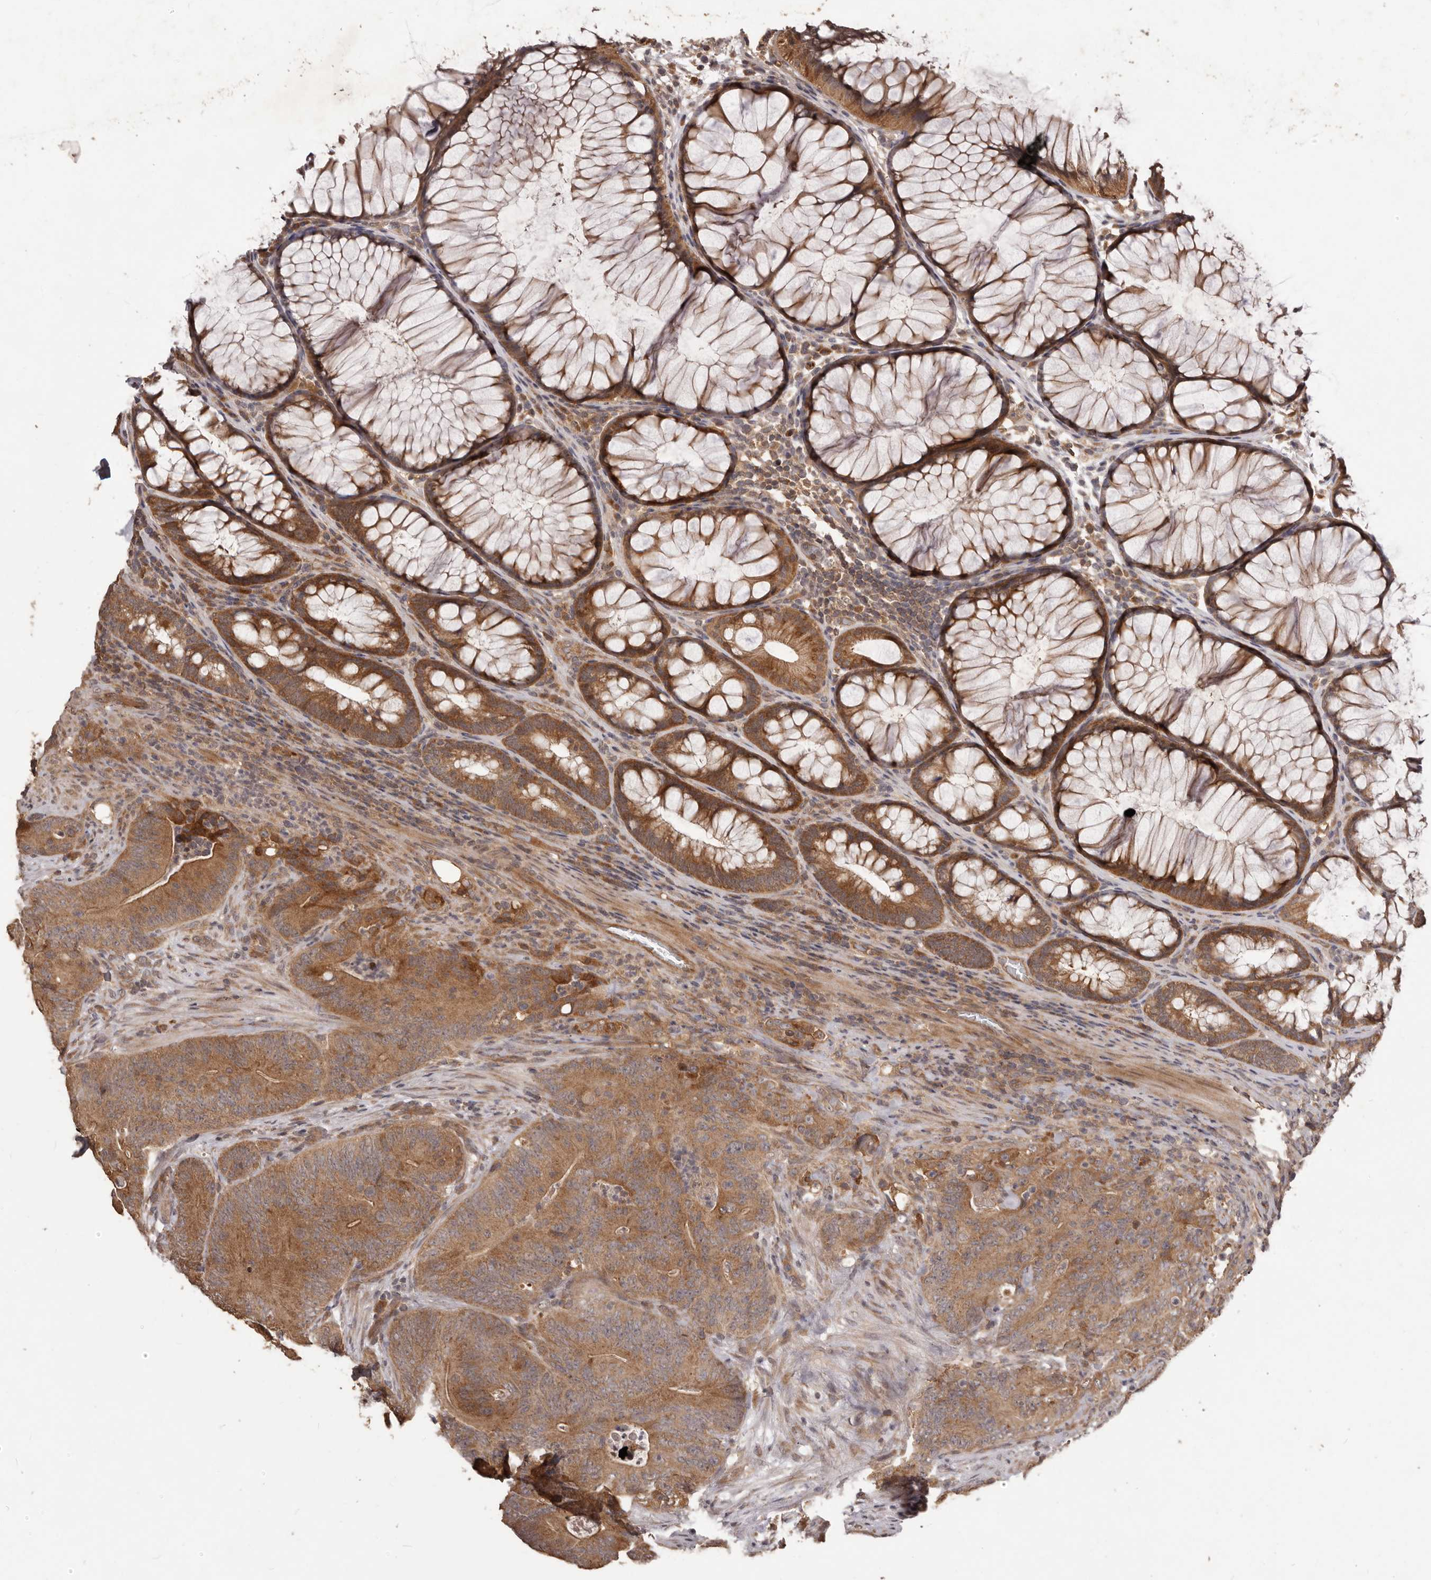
{"staining": {"intensity": "strong", "quantity": ">75%", "location": "cytoplasmic/membranous"}, "tissue": "colorectal cancer", "cell_type": "Tumor cells", "image_type": "cancer", "snomed": [{"axis": "morphology", "description": "Normal tissue, NOS"}, {"axis": "topography", "description": "Colon"}], "caption": "The immunohistochemical stain labels strong cytoplasmic/membranous expression in tumor cells of colorectal cancer tissue.", "gene": "MTO1", "patient": {"sex": "female", "age": 82}}